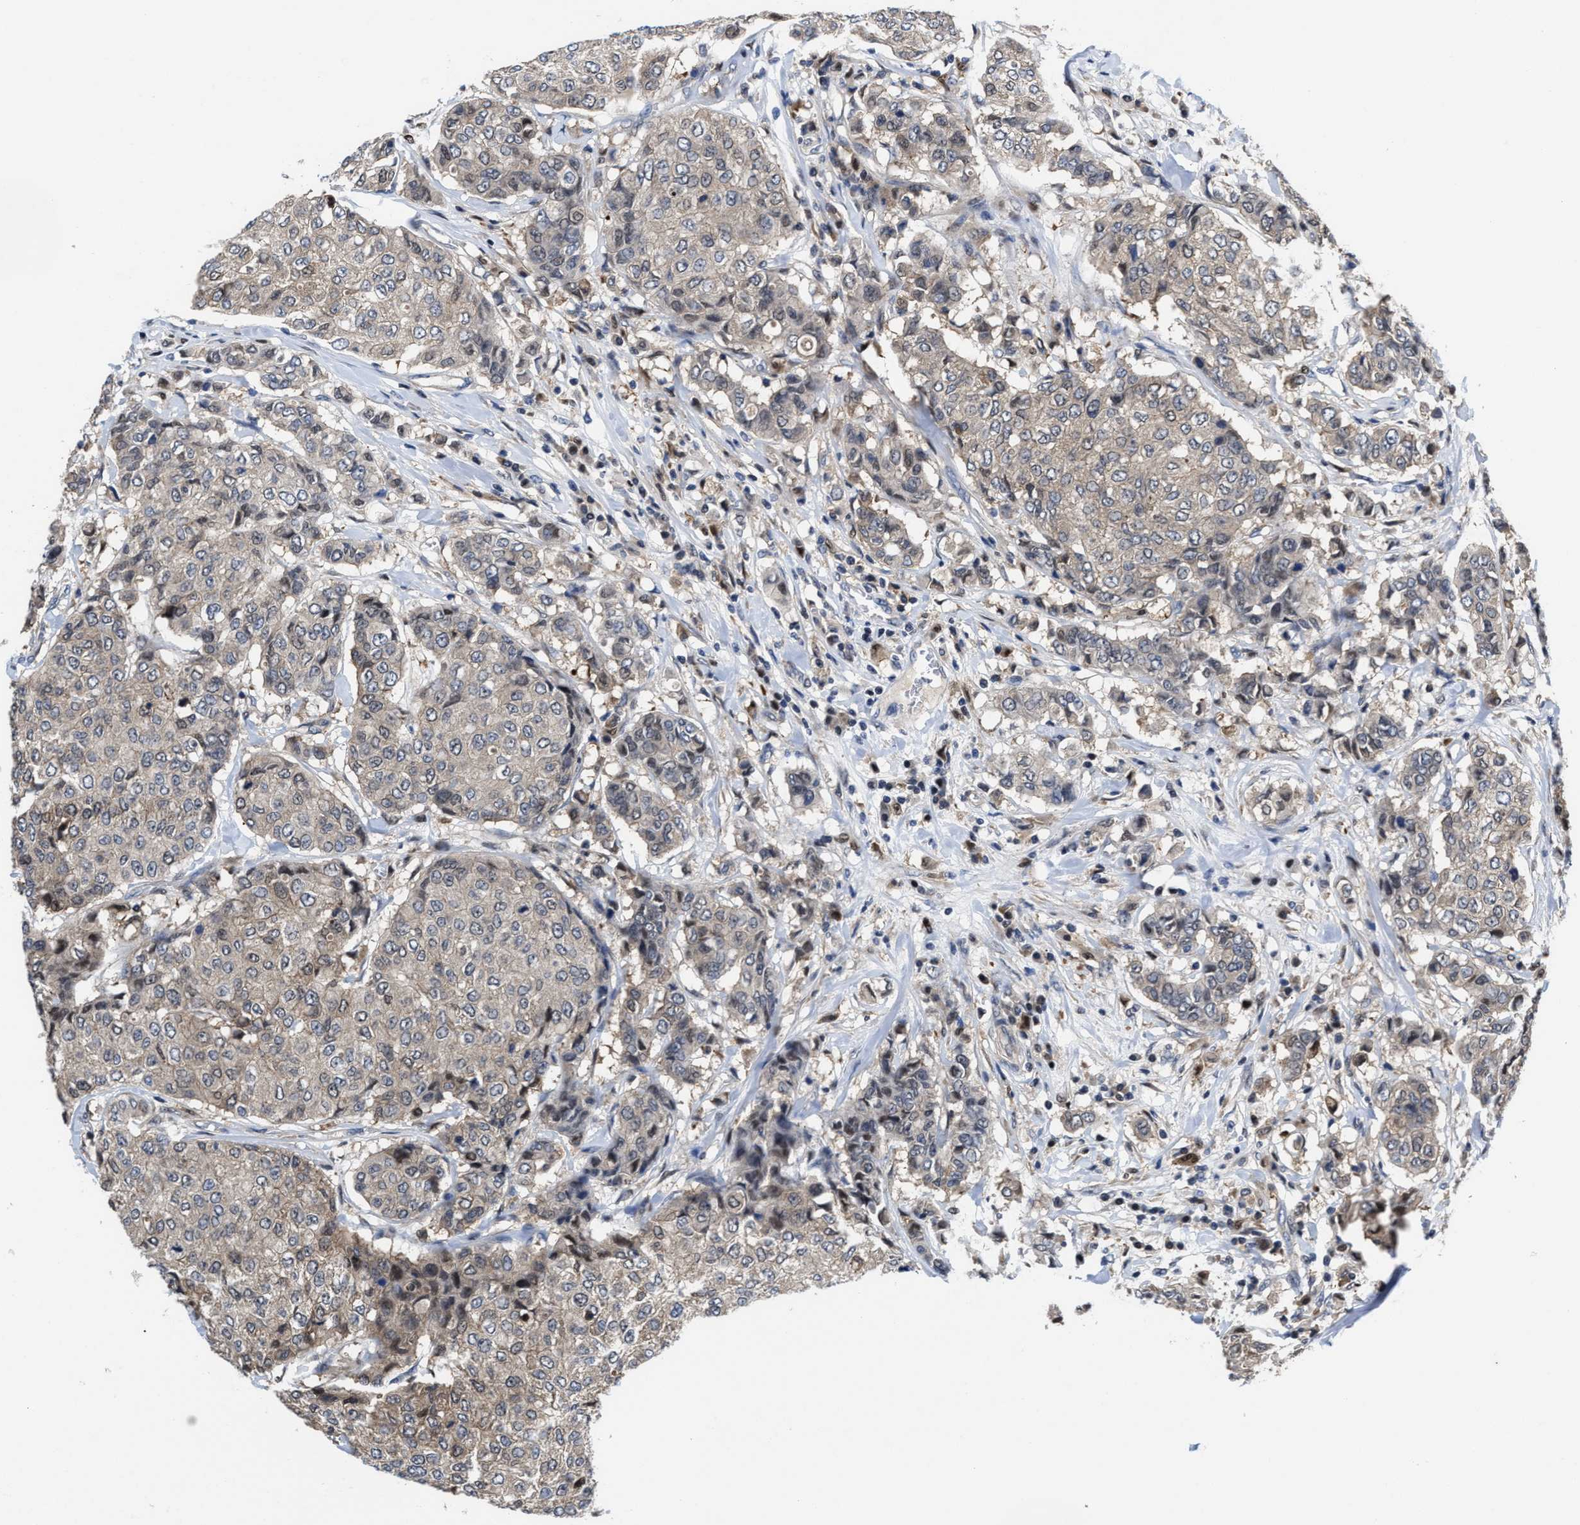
{"staining": {"intensity": "weak", "quantity": "<25%", "location": "cytoplasmic/membranous"}, "tissue": "breast cancer", "cell_type": "Tumor cells", "image_type": "cancer", "snomed": [{"axis": "morphology", "description": "Duct carcinoma"}, {"axis": "topography", "description": "Breast"}], "caption": "Immunohistochemical staining of breast cancer (infiltrating ductal carcinoma) reveals no significant positivity in tumor cells. (Brightfield microscopy of DAB IHC at high magnification).", "gene": "KIF12", "patient": {"sex": "female", "age": 27}}